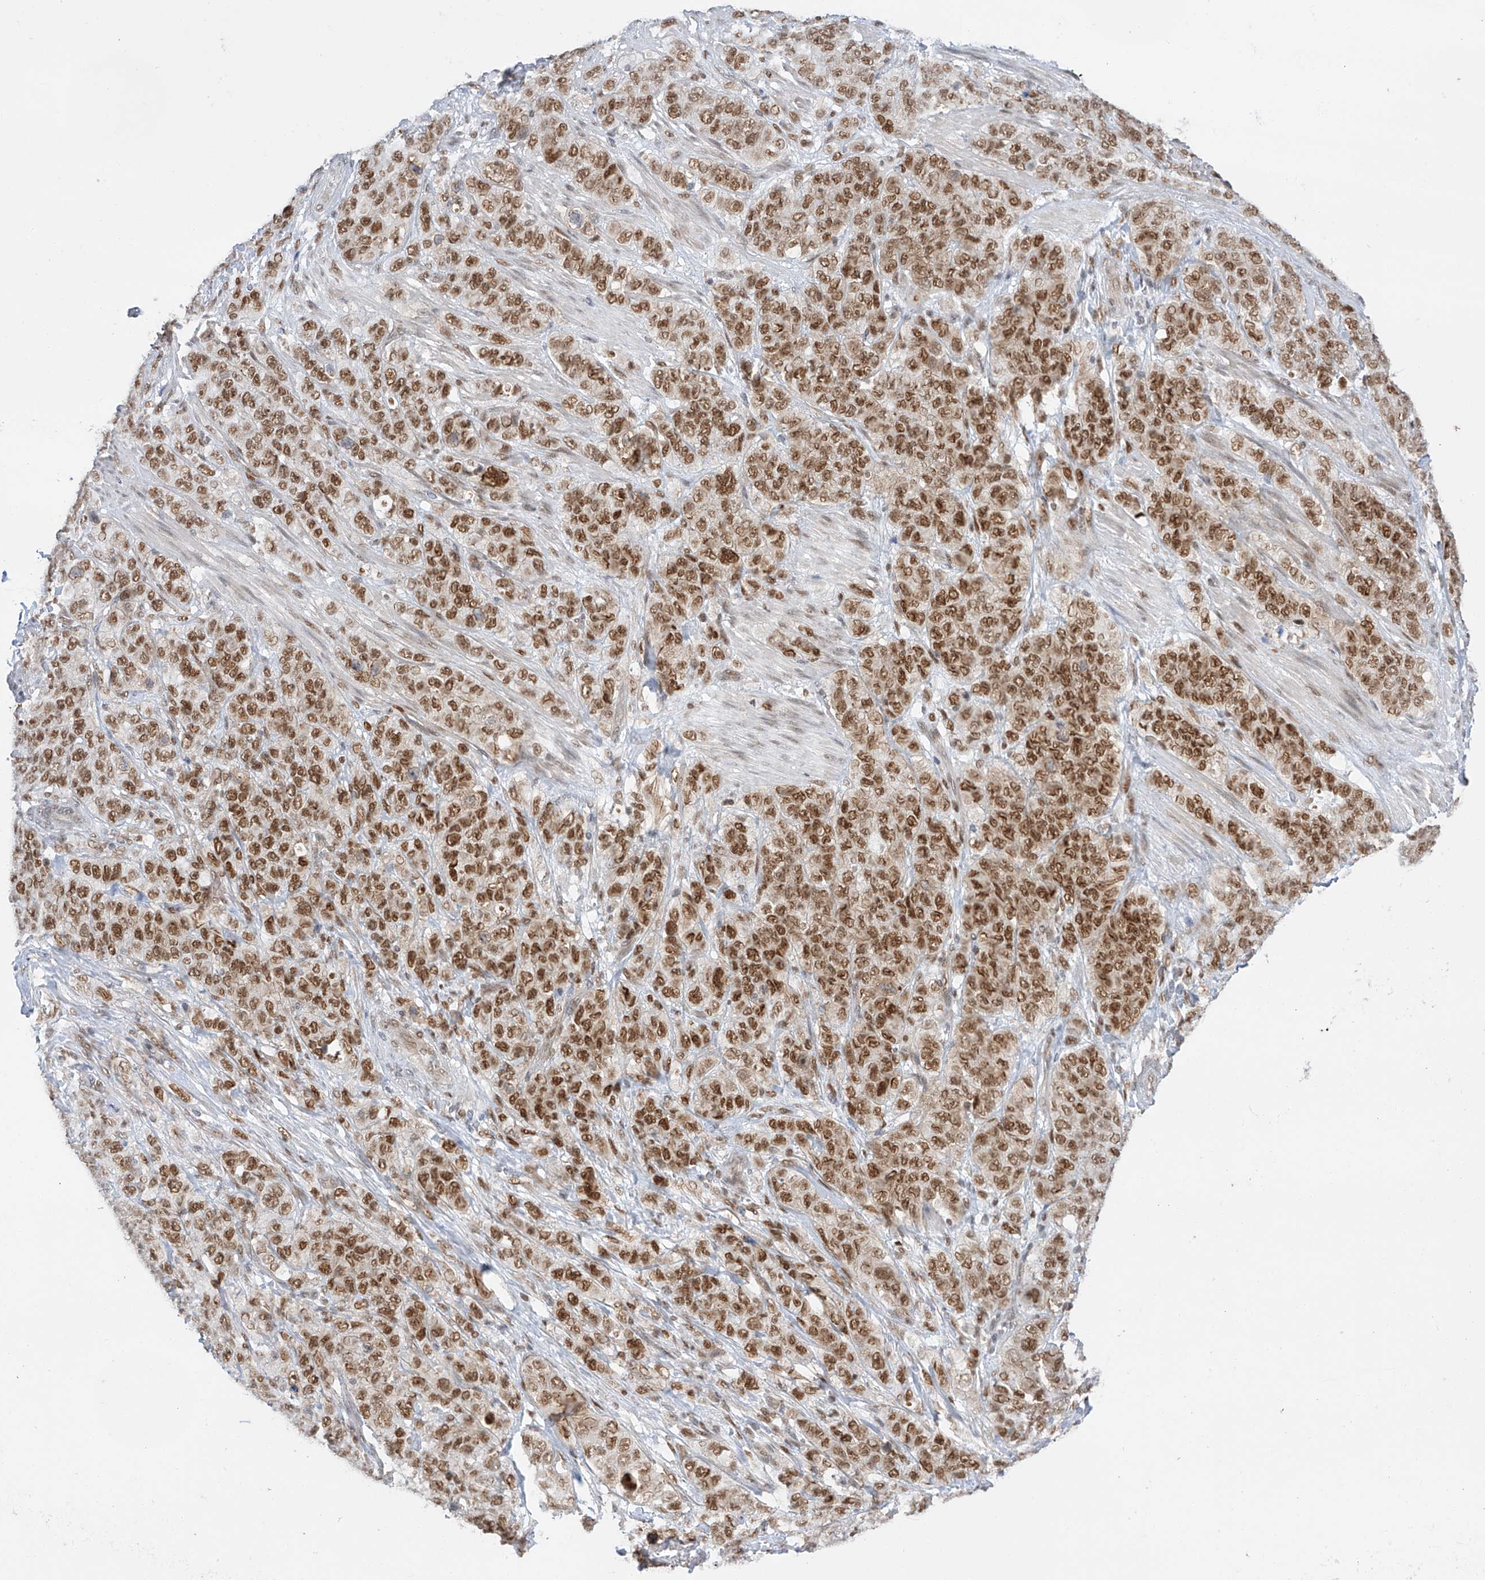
{"staining": {"intensity": "strong", "quantity": ">75%", "location": "nuclear"}, "tissue": "stomach cancer", "cell_type": "Tumor cells", "image_type": "cancer", "snomed": [{"axis": "morphology", "description": "Adenocarcinoma, NOS"}, {"axis": "topography", "description": "Stomach"}], "caption": "Brown immunohistochemical staining in human stomach adenocarcinoma shows strong nuclear staining in approximately >75% of tumor cells.", "gene": "POGK", "patient": {"sex": "male", "age": 48}}